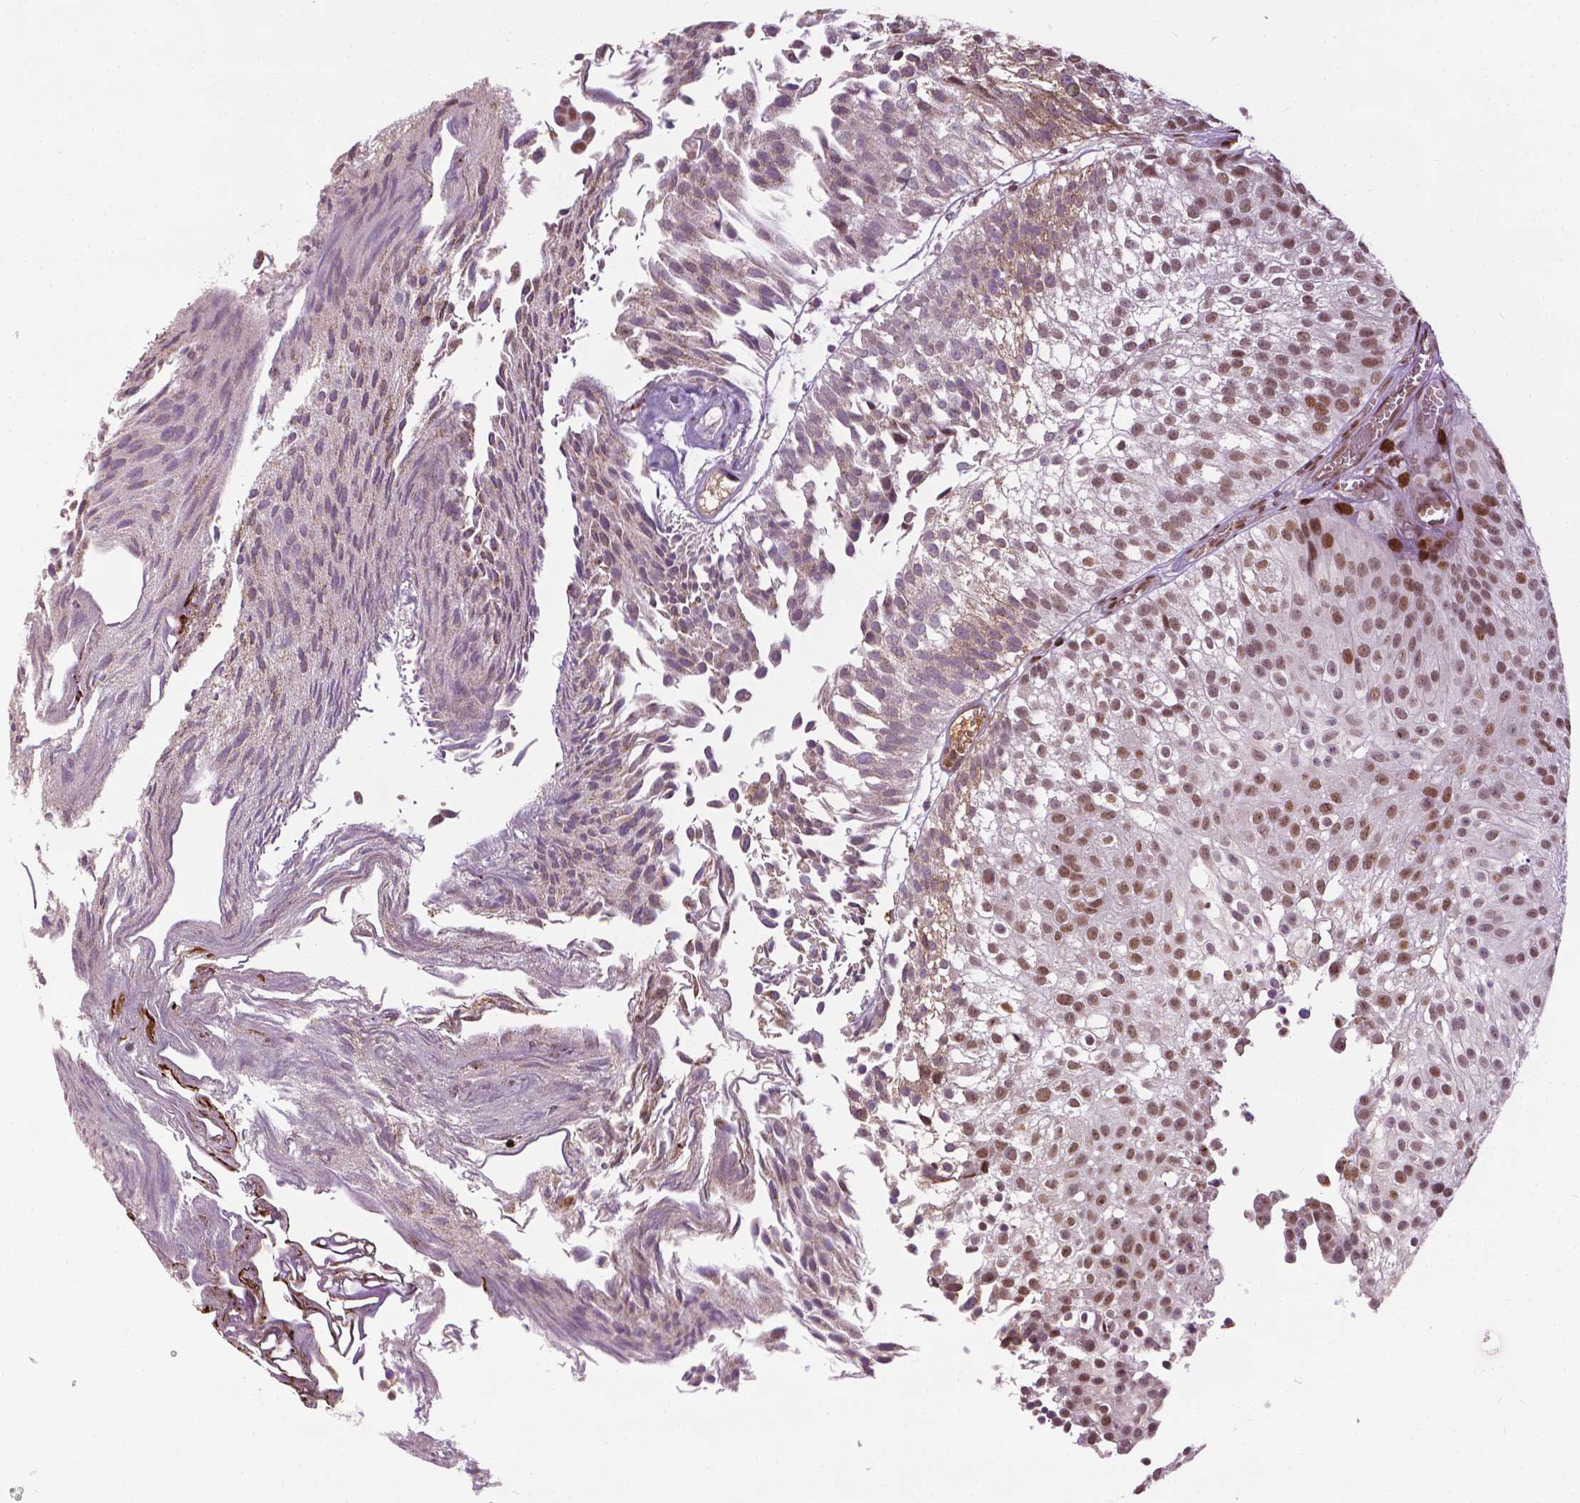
{"staining": {"intensity": "moderate", "quantity": ">75%", "location": "nuclear"}, "tissue": "urothelial cancer", "cell_type": "Tumor cells", "image_type": "cancer", "snomed": [{"axis": "morphology", "description": "Urothelial carcinoma, Low grade"}, {"axis": "topography", "description": "Urinary bladder"}], "caption": "DAB (3,3'-diaminobenzidine) immunohistochemical staining of human low-grade urothelial carcinoma exhibits moderate nuclear protein expression in about >75% of tumor cells. (DAB (3,3'-diaminobenzidine) IHC with brightfield microscopy, high magnification).", "gene": "ZNF41", "patient": {"sex": "male", "age": 70}}